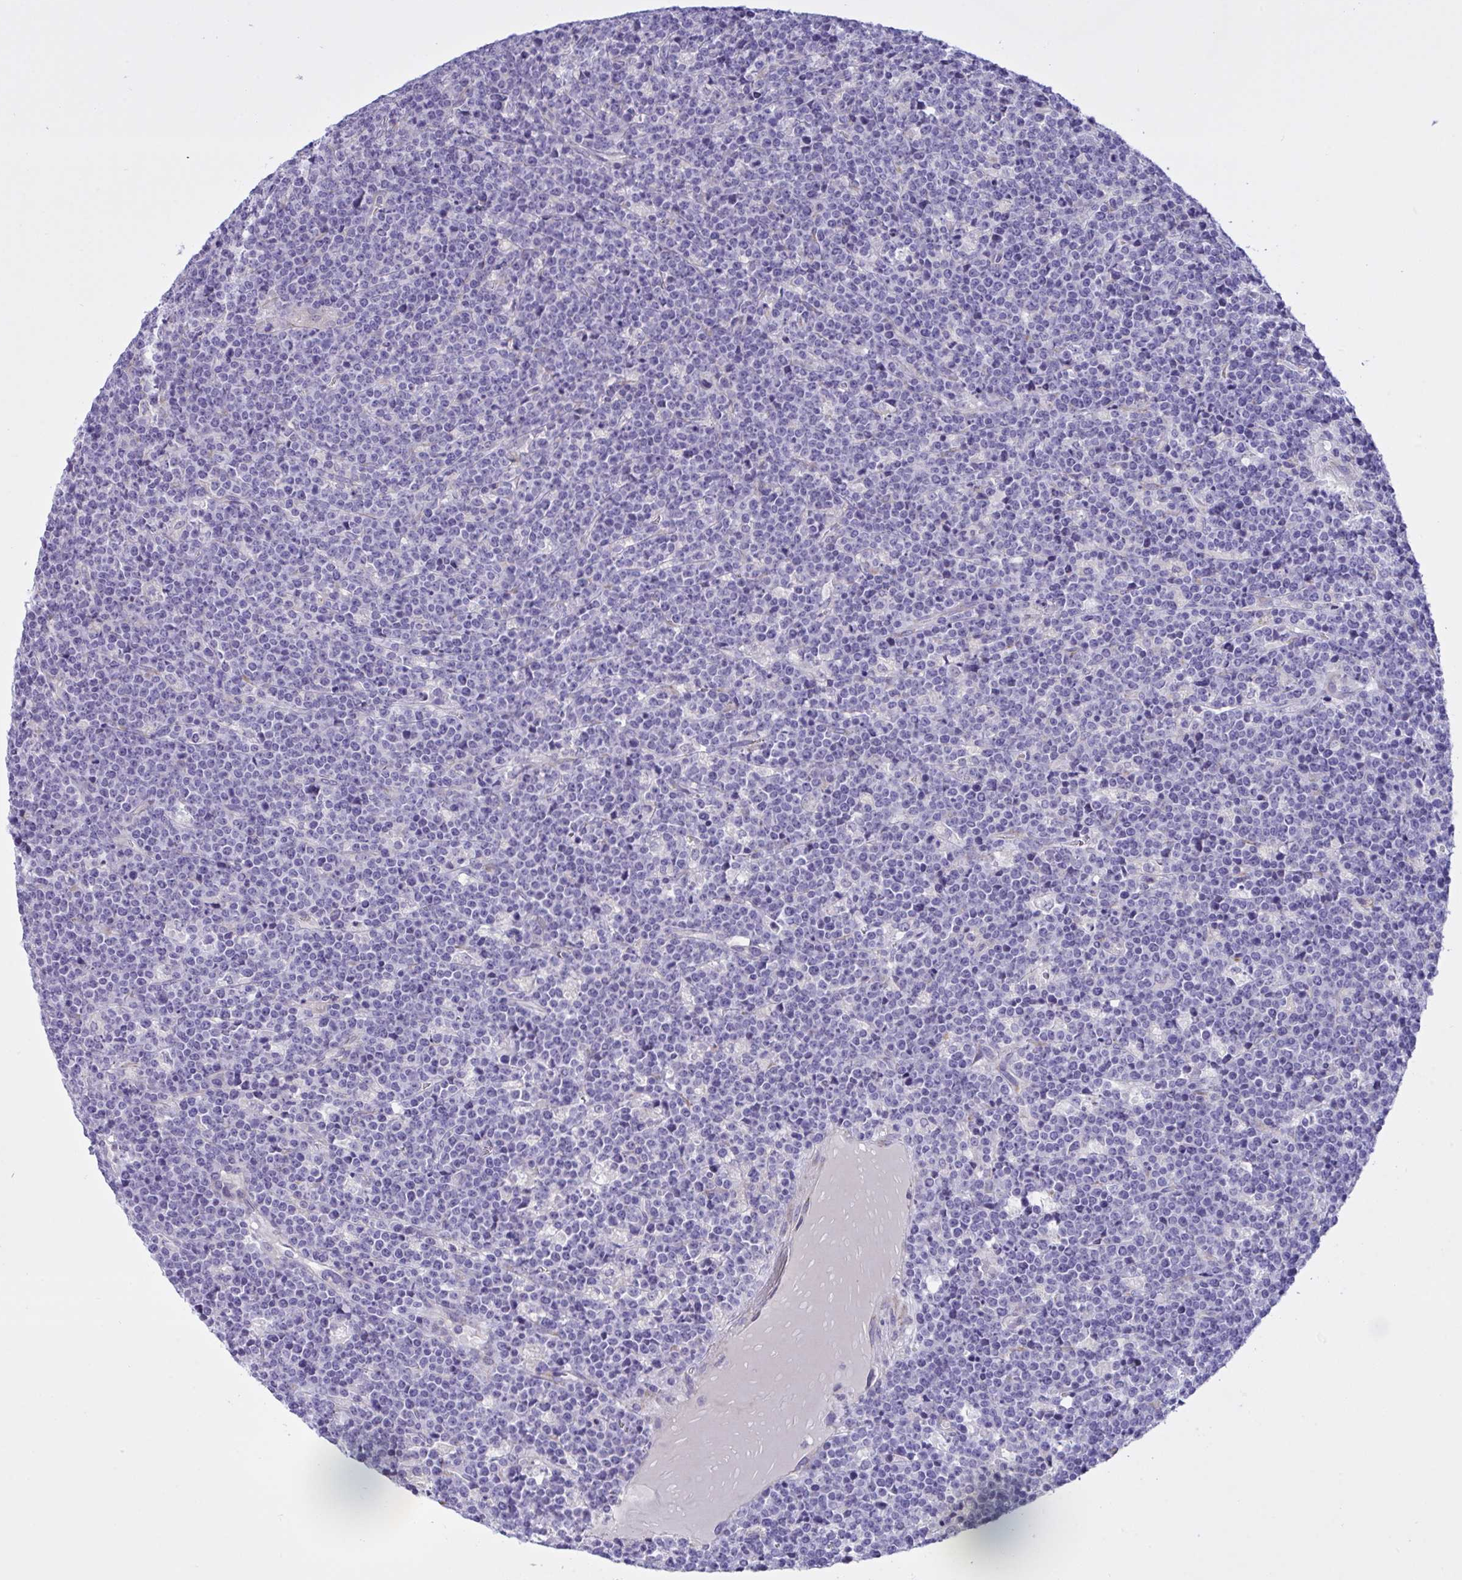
{"staining": {"intensity": "negative", "quantity": "none", "location": "none"}, "tissue": "lymphoma", "cell_type": "Tumor cells", "image_type": "cancer", "snomed": [{"axis": "morphology", "description": "Malignant lymphoma, non-Hodgkin's type, High grade"}, {"axis": "topography", "description": "Ovary"}], "caption": "IHC histopathology image of human high-grade malignant lymphoma, non-Hodgkin's type stained for a protein (brown), which reveals no staining in tumor cells.", "gene": "FAM86B1", "patient": {"sex": "female", "age": 56}}